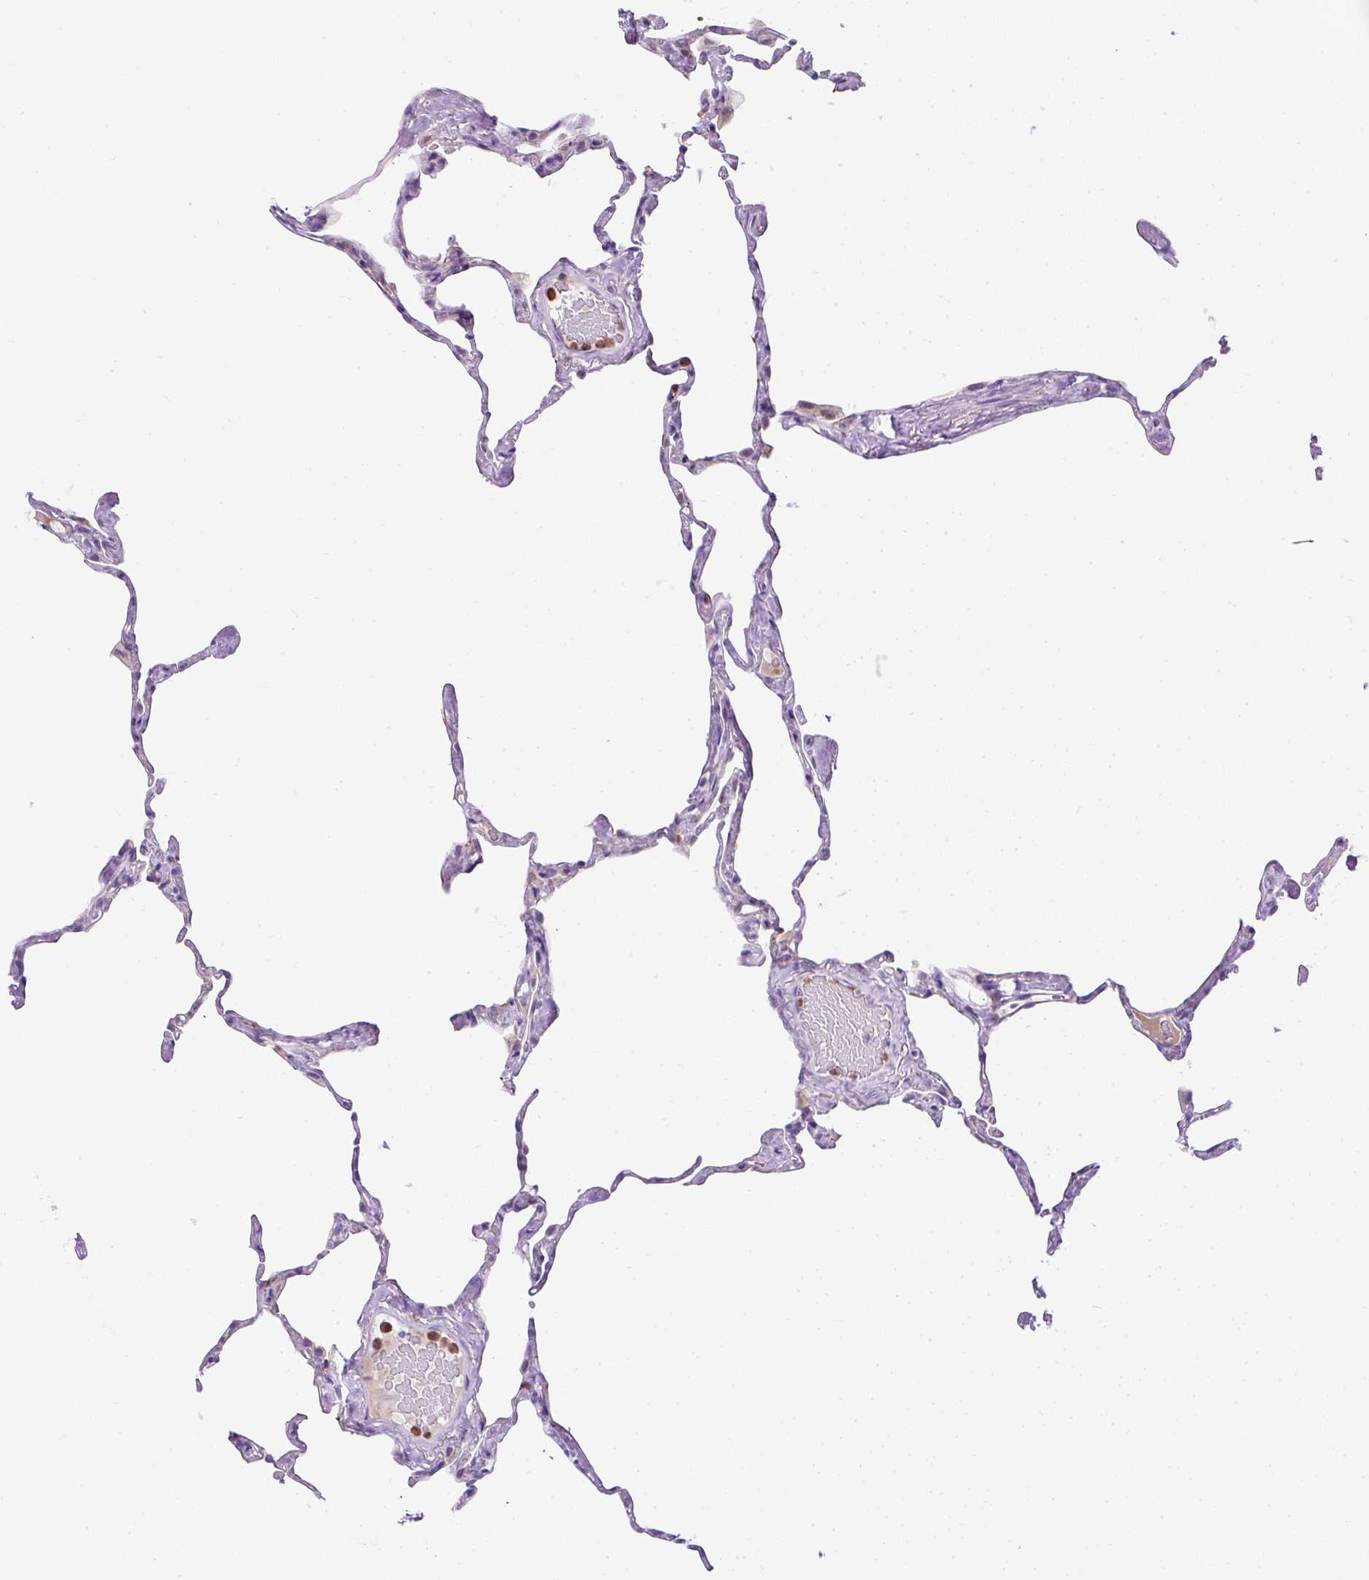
{"staining": {"intensity": "negative", "quantity": "none", "location": "none"}, "tissue": "lung", "cell_type": "Alveolar cells", "image_type": "normal", "snomed": [{"axis": "morphology", "description": "Normal tissue, NOS"}, {"axis": "topography", "description": "Lung"}], "caption": "Lung was stained to show a protein in brown. There is no significant staining in alveolar cells.", "gene": "CFAP47", "patient": {"sex": "male", "age": 65}}